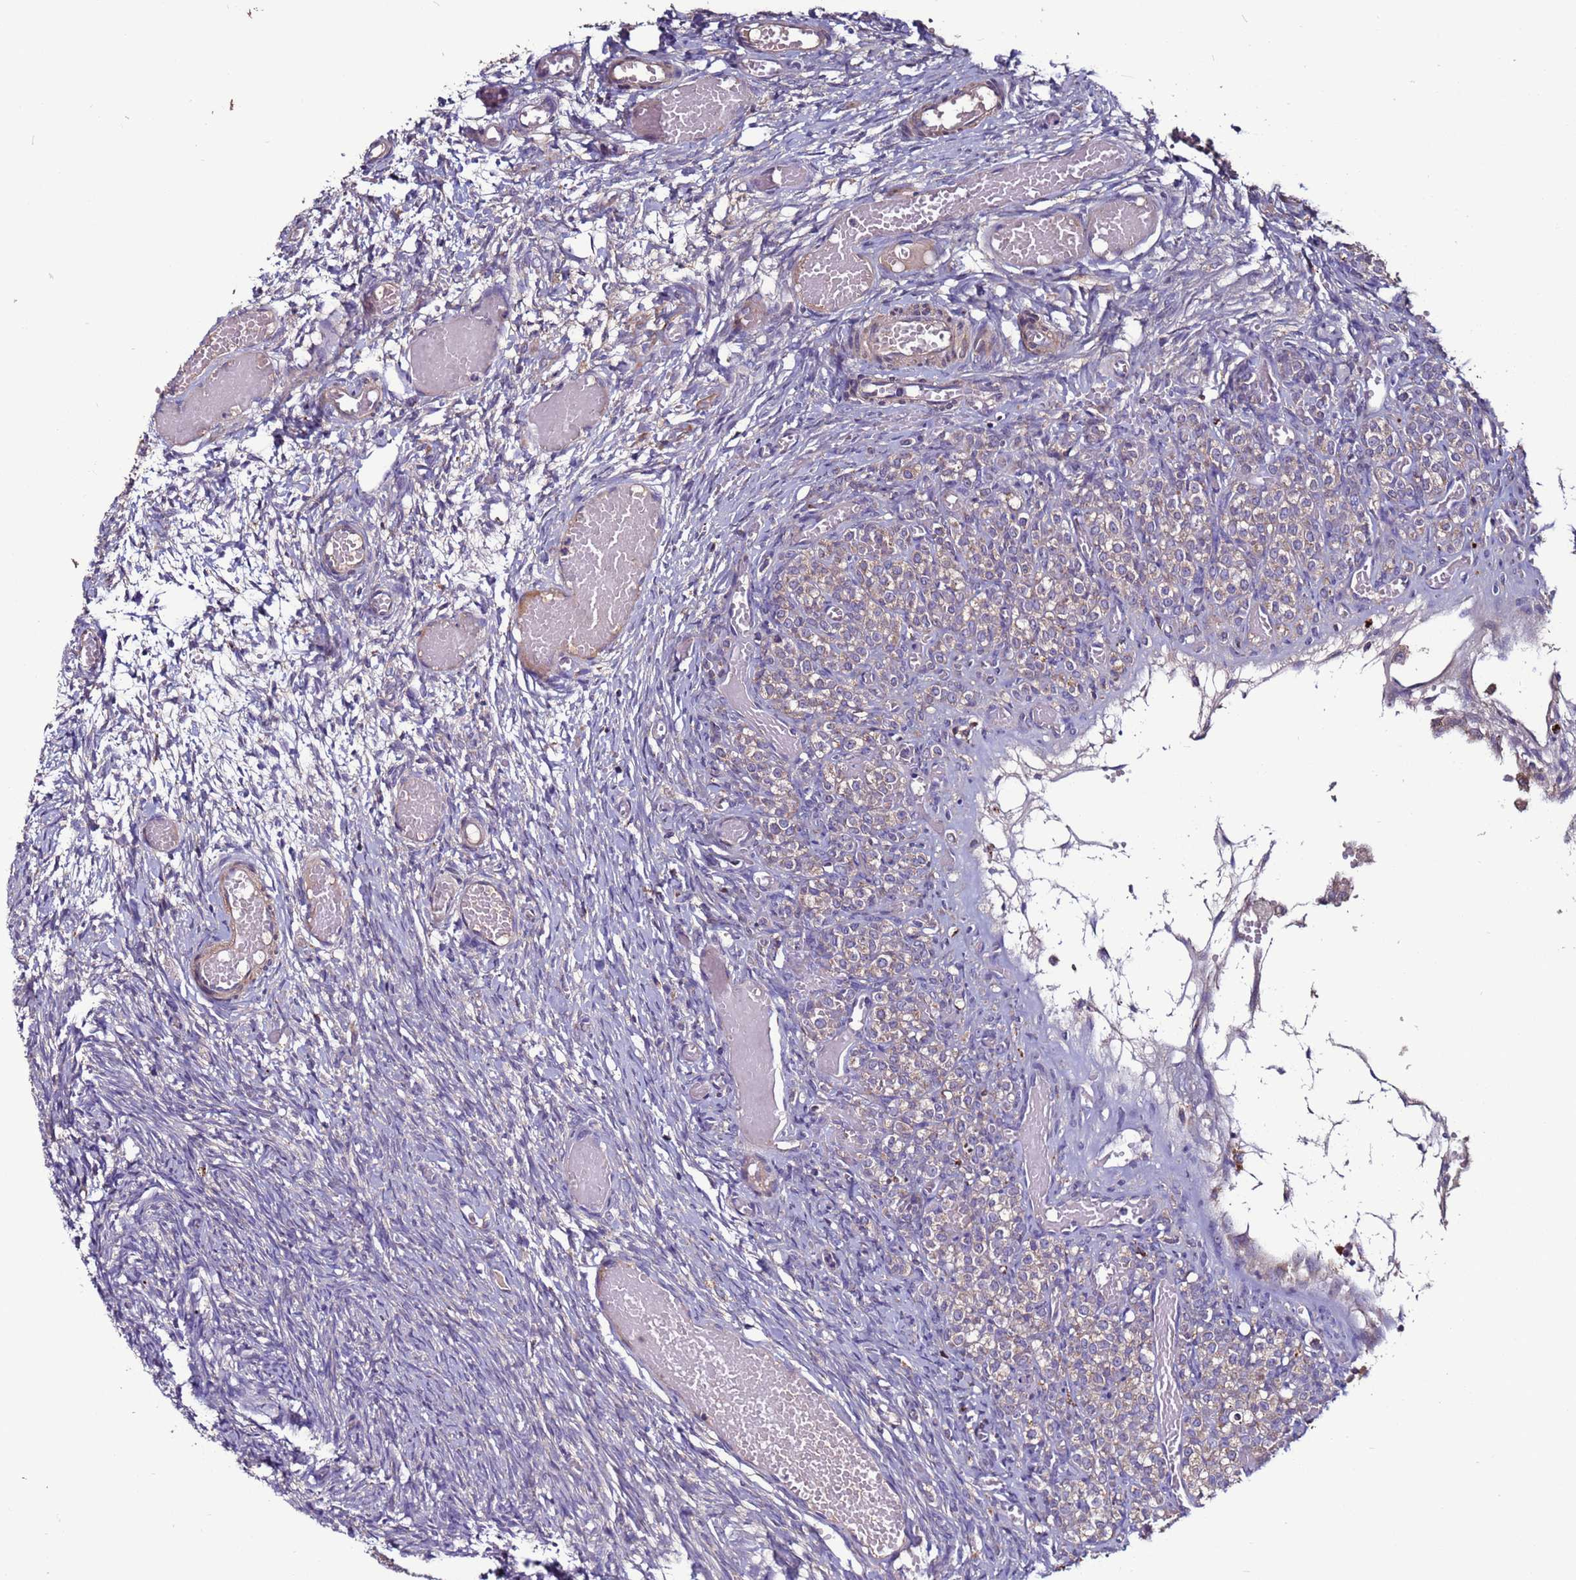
{"staining": {"intensity": "negative", "quantity": "none", "location": "none"}, "tissue": "ovary", "cell_type": "Ovarian stroma cells", "image_type": "normal", "snomed": [{"axis": "morphology", "description": "Adenocarcinoma, NOS"}, {"axis": "topography", "description": "Endometrium"}], "caption": "DAB immunohistochemical staining of normal human ovary reveals no significant expression in ovarian stroma cells.", "gene": "CEP55", "patient": {"sex": "female", "age": 32}}